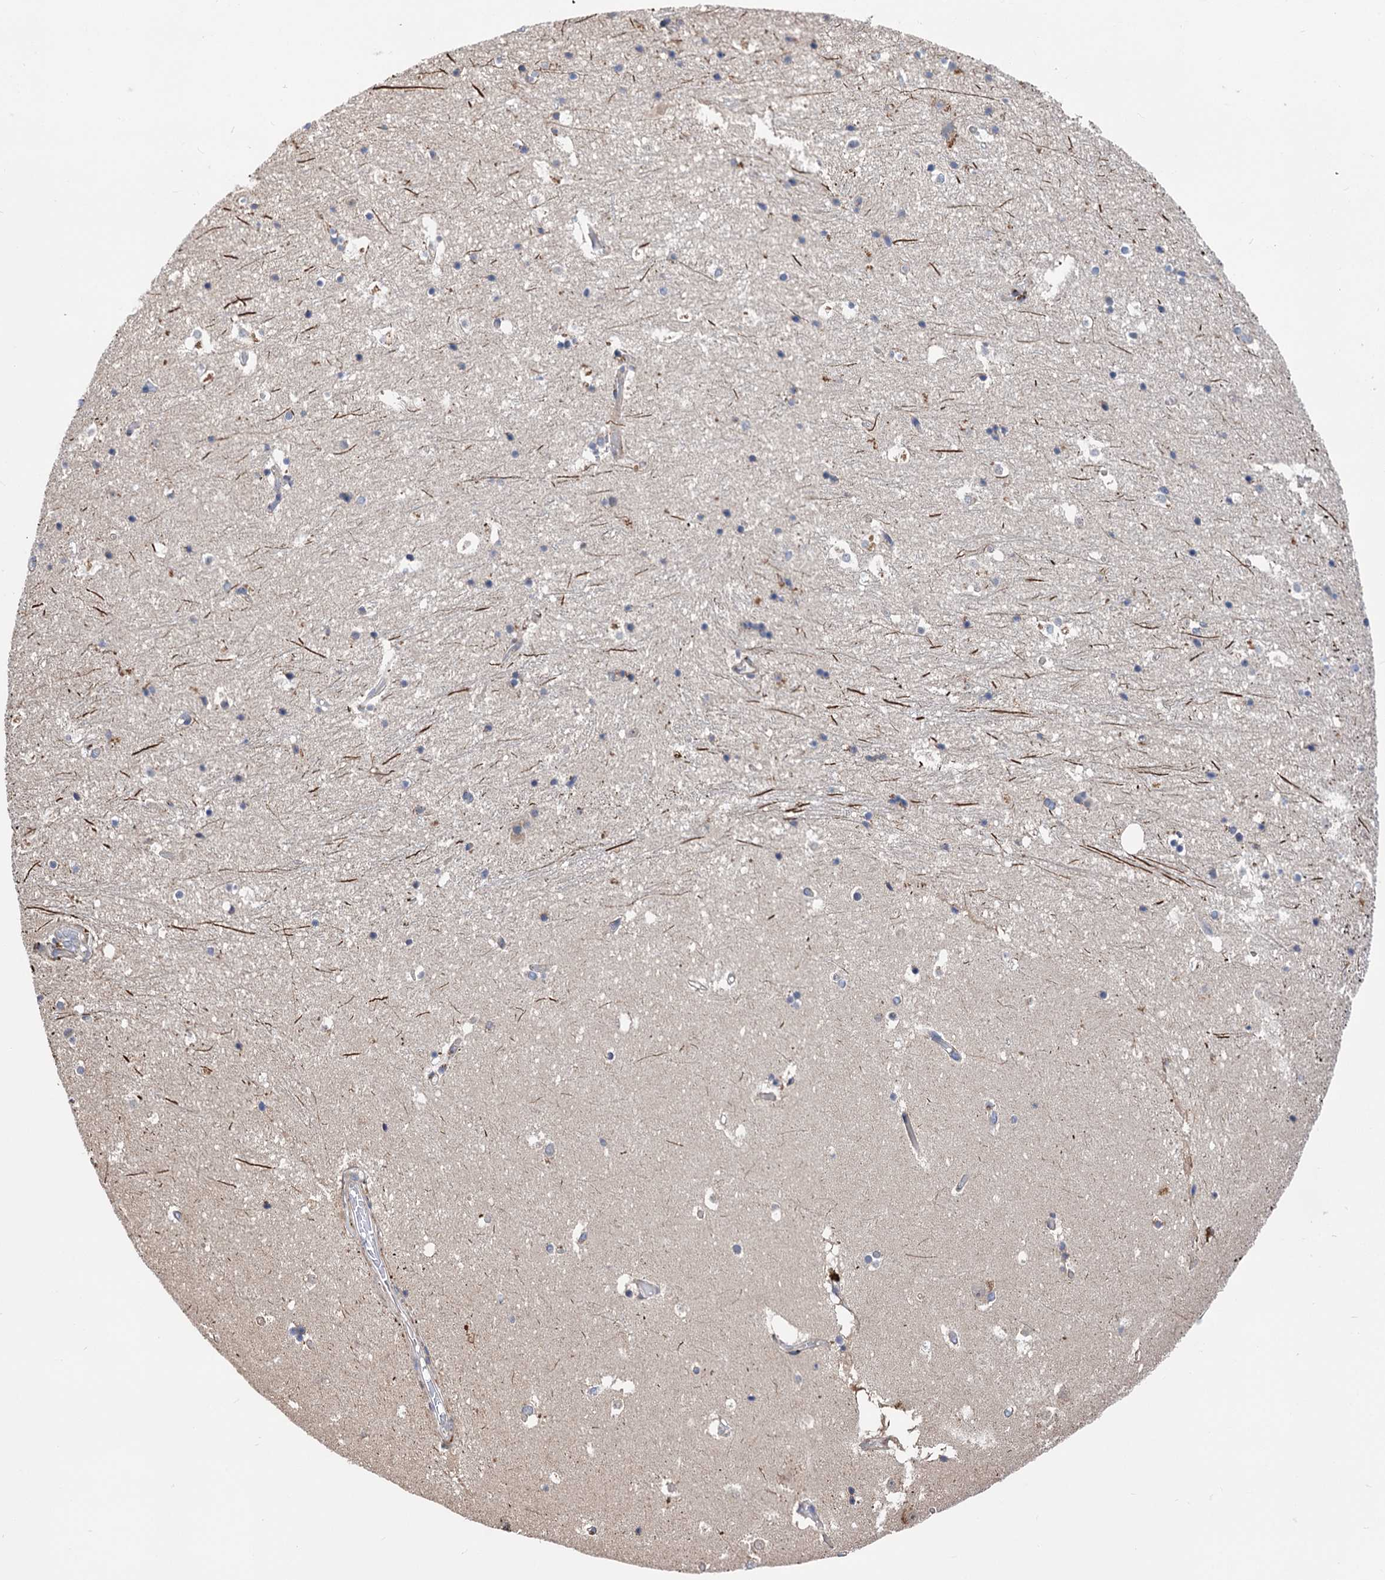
{"staining": {"intensity": "negative", "quantity": "none", "location": "none"}, "tissue": "hippocampus", "cell_type": "Glial cells", "image_type": "normal", "snomed": [{"axis": "morphology", "description": "Normal tissue, NOS"}, {"axis": "topography", "description": "Hippocampus"}], "caption": "Immunohistochemical staining of unremarkable hippocampus shows no significant staining in glial cells.", "gene": "UBR1", "patient": {"sex": "female", "age": 52}}